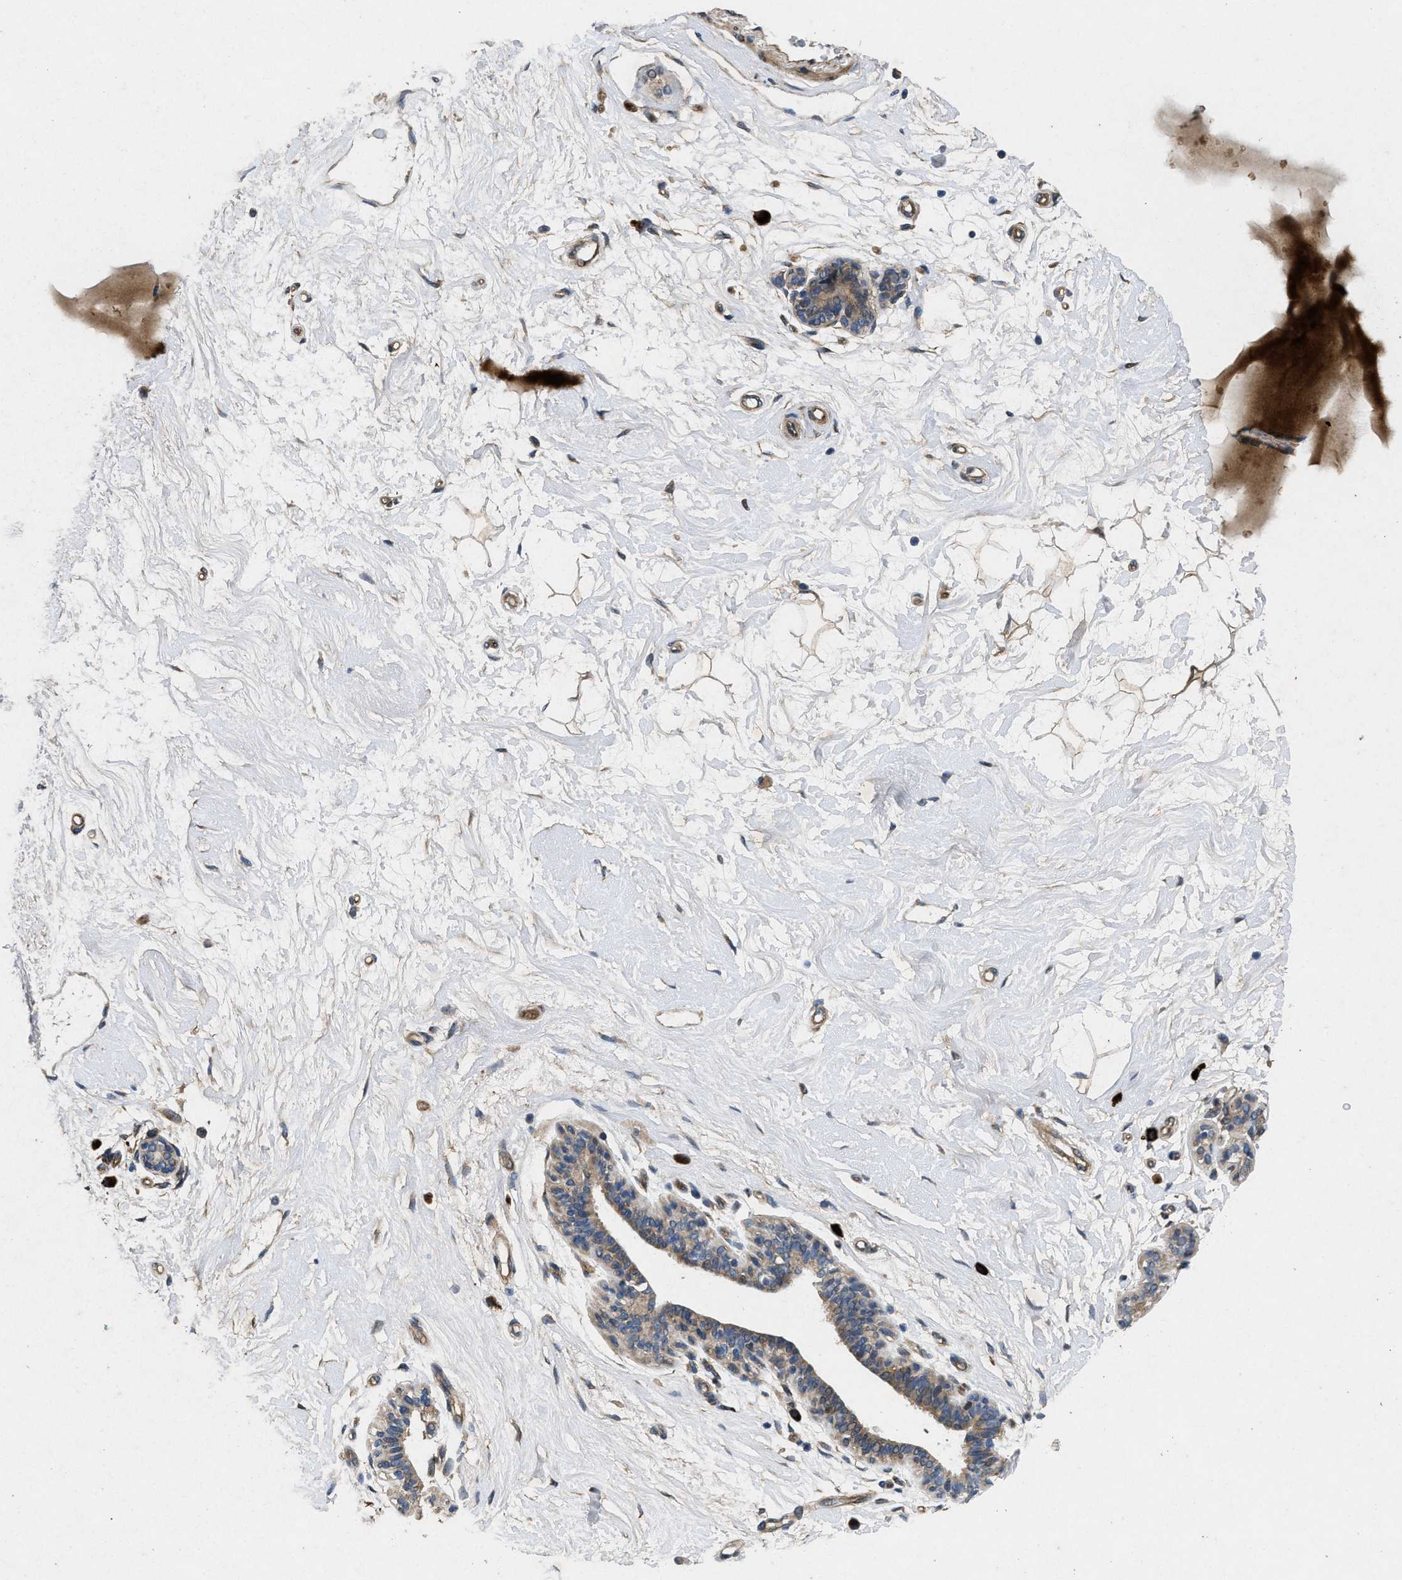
{"staining": {"intensity": "negative", "quantity": "none", "location": "none"}, "tissue": "breast", "cell_type": "Adipocytes", "image_type": "normal", "snomed": [{"axis": "morphology", "description": "Normal tissue, NOS"}, {"axis": "morphology", "description": "Lobular carcinoma"}, {"axis": "topography", "description": "Breast"}], "caption": "Image shows no protein expression in adipocytes of unremarkable breast.", "gene": "HSPA12B", "patient": {"sex": "female", "age": 59}}